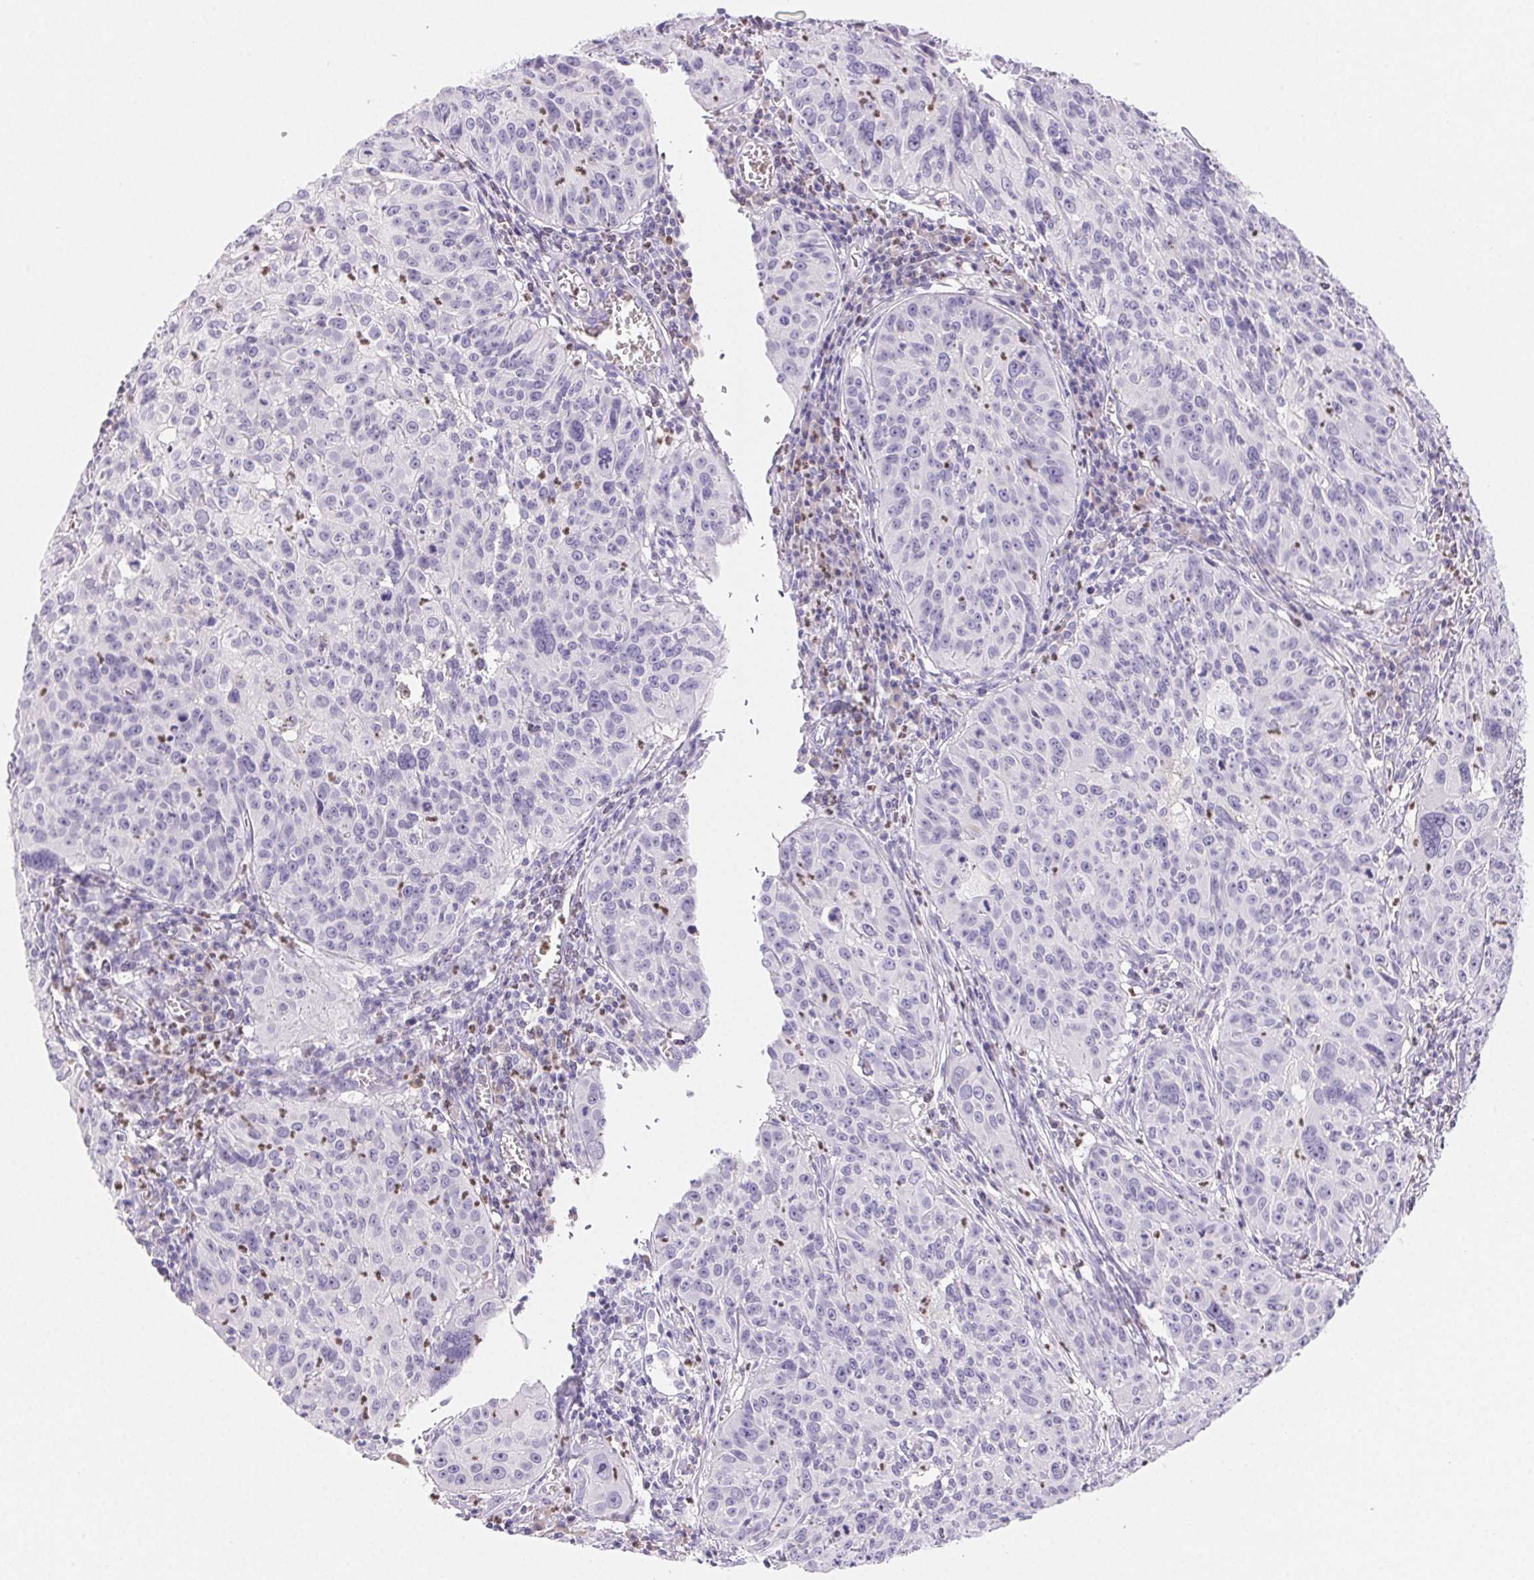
{"staining": {"intensity": "negative", "quantity": "none", "location": "none"}, "tissue": "cervical cancer", "cell_type": "Tumor cells", "image_type": "cancer", "snomed": [{"axis": "morphology", "description": "Squamous cell carcinoma, NOS"}, {"axis": "topography", "description": "Cervix"}], "caption": "Human cervical squamous cell carcinoma stained for a protein using IHC exhibits no positivity in tumor cells.", "gene": "PADI4", "patient": {"sex": "female", "age": 31}}